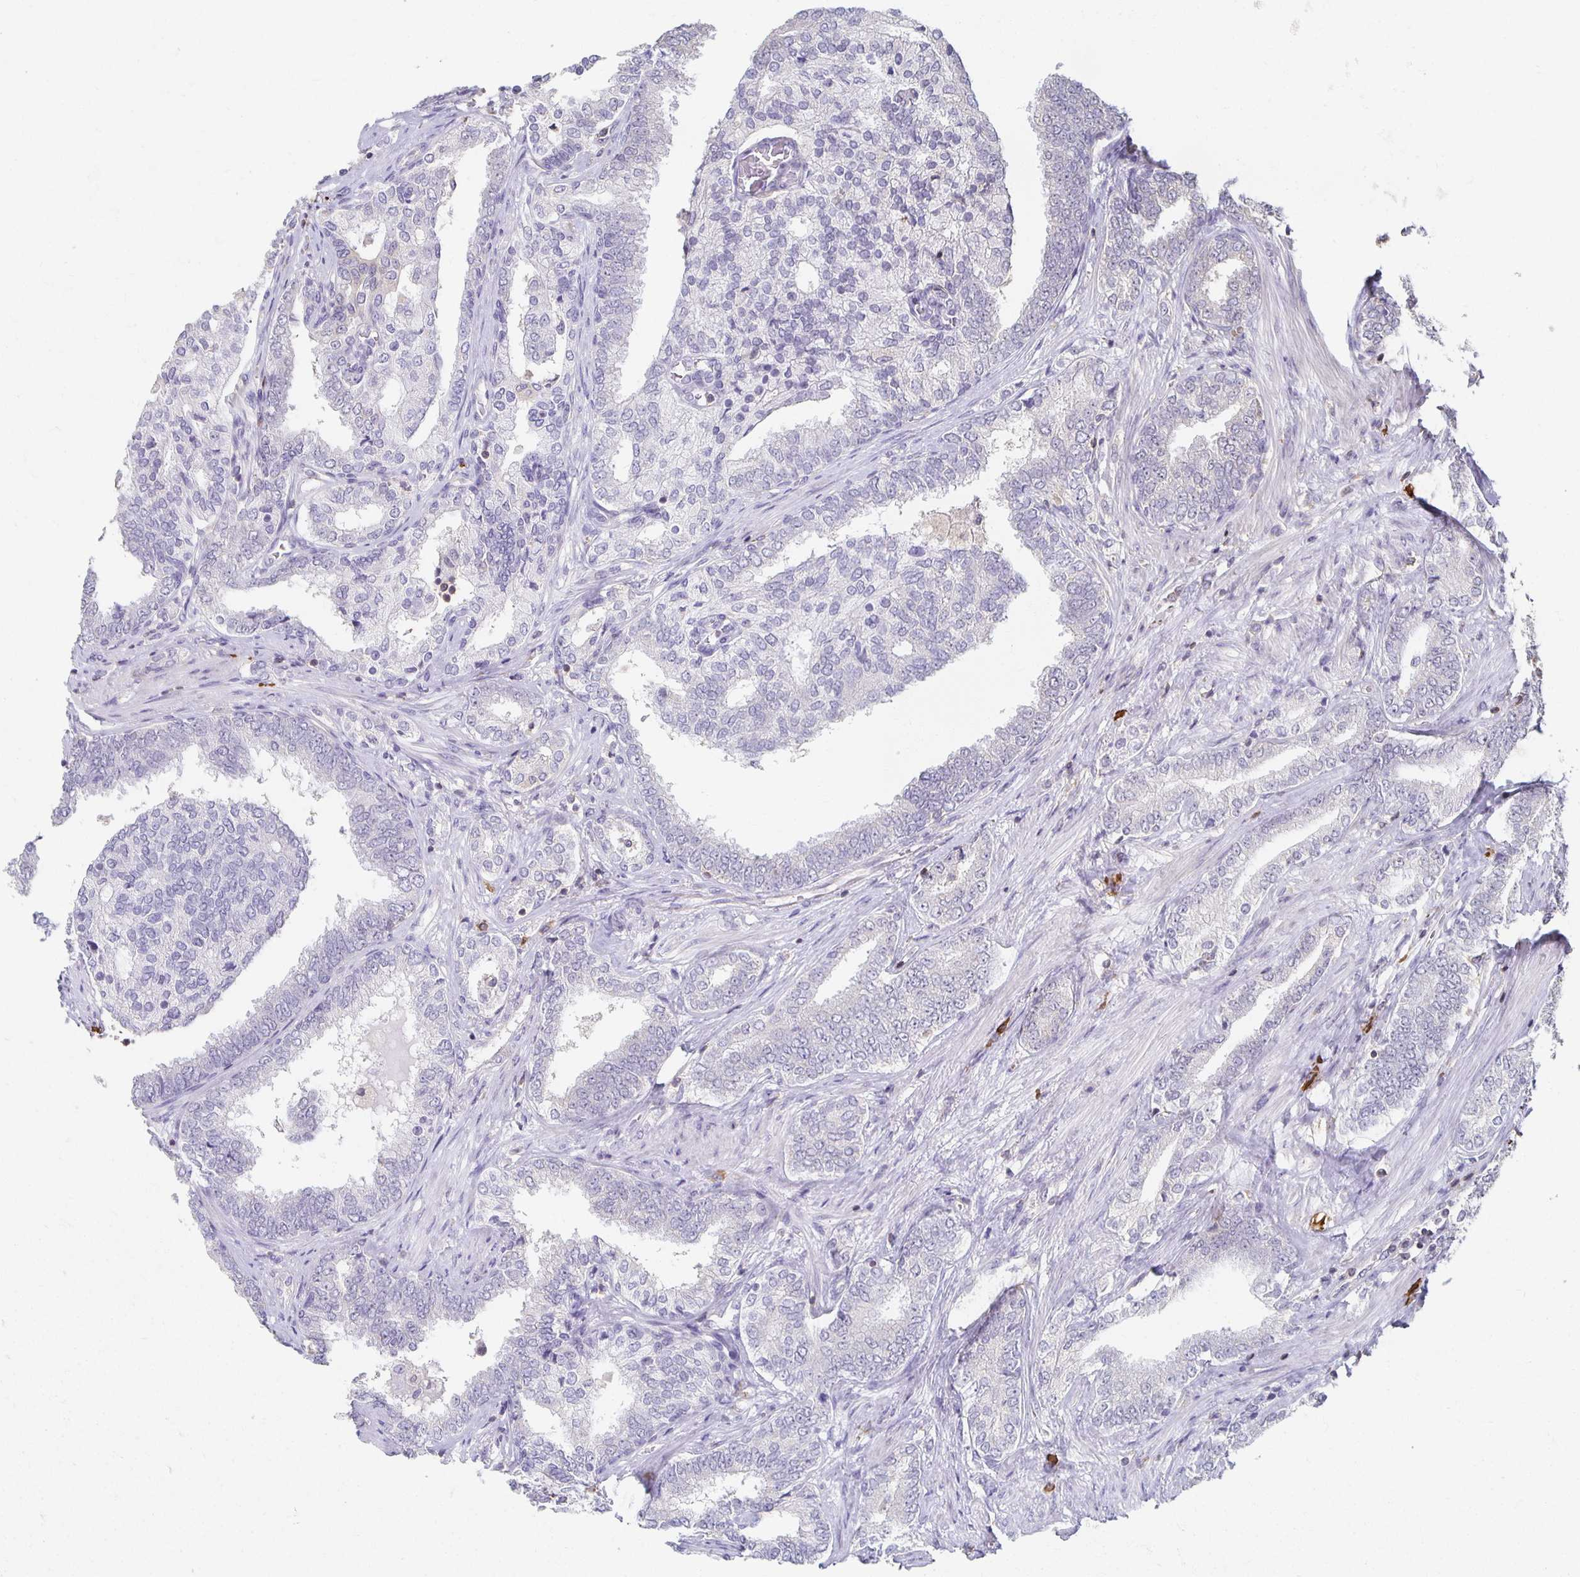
{"staining": {"intensity": "negative", "quantity": "none", "location": "none"}, "tissue": "prostate cancer", "cell_type": "Tumor cells", "image_type": "cancer", "snomed": [{"axis": "morphology", "description": "Adenocarcinoma, High grade"}, {"axis": "topography", "description": "Prostate"}], "caption": "Tumor cells show no significant protein expression in prostate cancer (adenocarcinoma (high-grade)).", "gene": "ZNF692", "patient": {"sex": "male", "age": 72}}